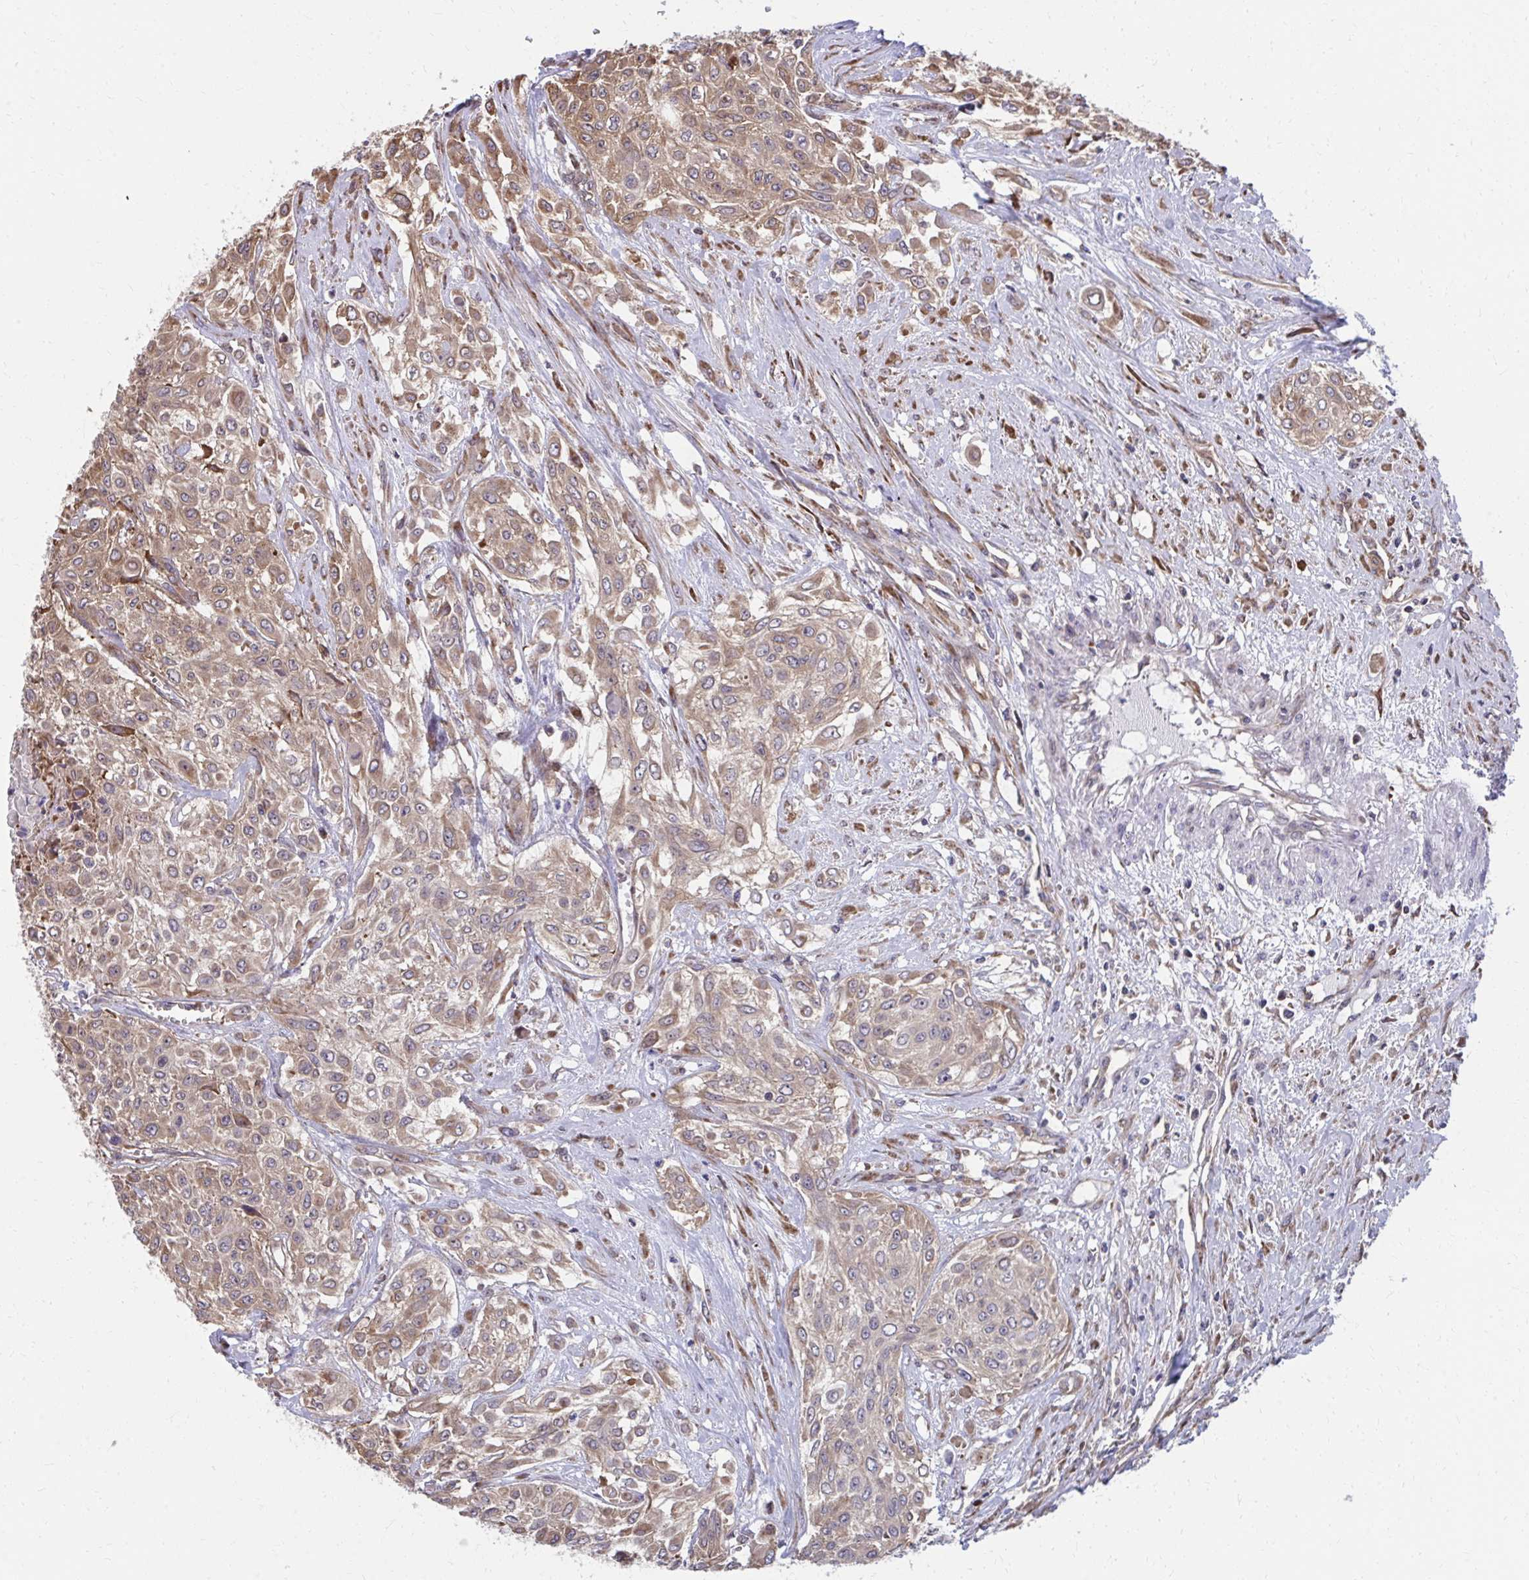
{"staining": {"intensity": "moderate", "quantity": ">75%", "location": "cytoplasmic/membranous"}, "tissue": "urothelial cancer", "cell_type": "Tumor cells", "image_type": "cancer", "snomed": [{"axis": "morphology", "description": "Urothelial carcinoma, High grade"}, {"axis": "topography", "description": "Urinary bladder"}], "caption": "Urothelial carcinoma (high-grade) was stained to show a protein in brown. There is medium levels of moderate cytoplasmic/membranous staining in about >75% of tumor cells. Ihc stains the protein of interest in brown and the nuclei are stained blue.", "gene": "ZNF778", "patient": {"sex": "male", "age": 57}}